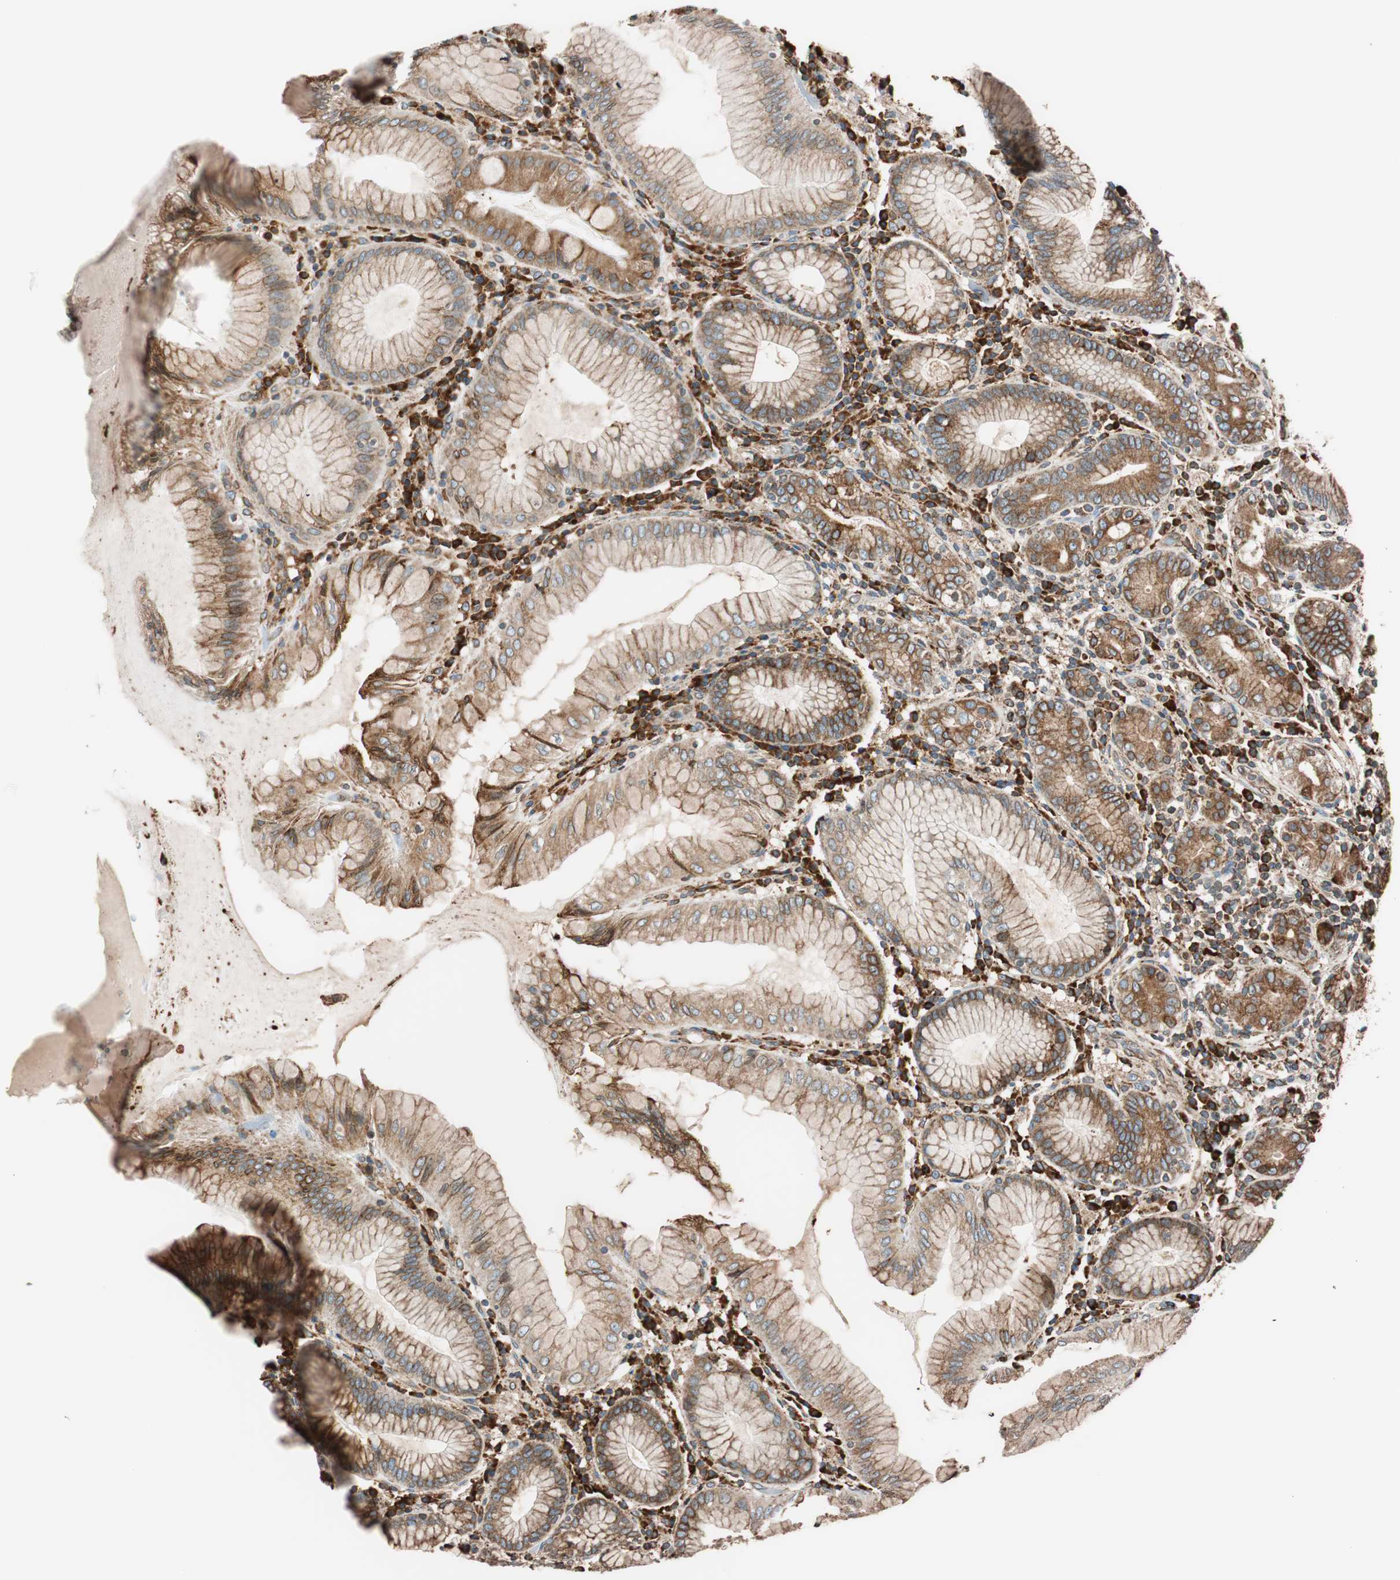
{"staining": {"intensity": "strong", "quantity": "25%-75%", "location": "cytoplasmic/membranous"}, "tissue": "stomach", "cell_type": "Glandular cells", "image_type": "normal", "snomed": [{"axis": "morphology", "description": "Normal tissue, NOS"}, {"axis": "topography", "description": "Stomach, lower"}], "caption": "Immunohistochemistry (IHC) histopathology image of unremarkable stomach: human stomach stained using immunohistochemistry reveals high levels of strong protein expression localized specifically in the cytoplasmic/membranous of glandular cells, appearing as a cytoplasmic/membranous brown color.", "gene": "PRKCSH", "patient": {"sex": "female", "age": 76}}